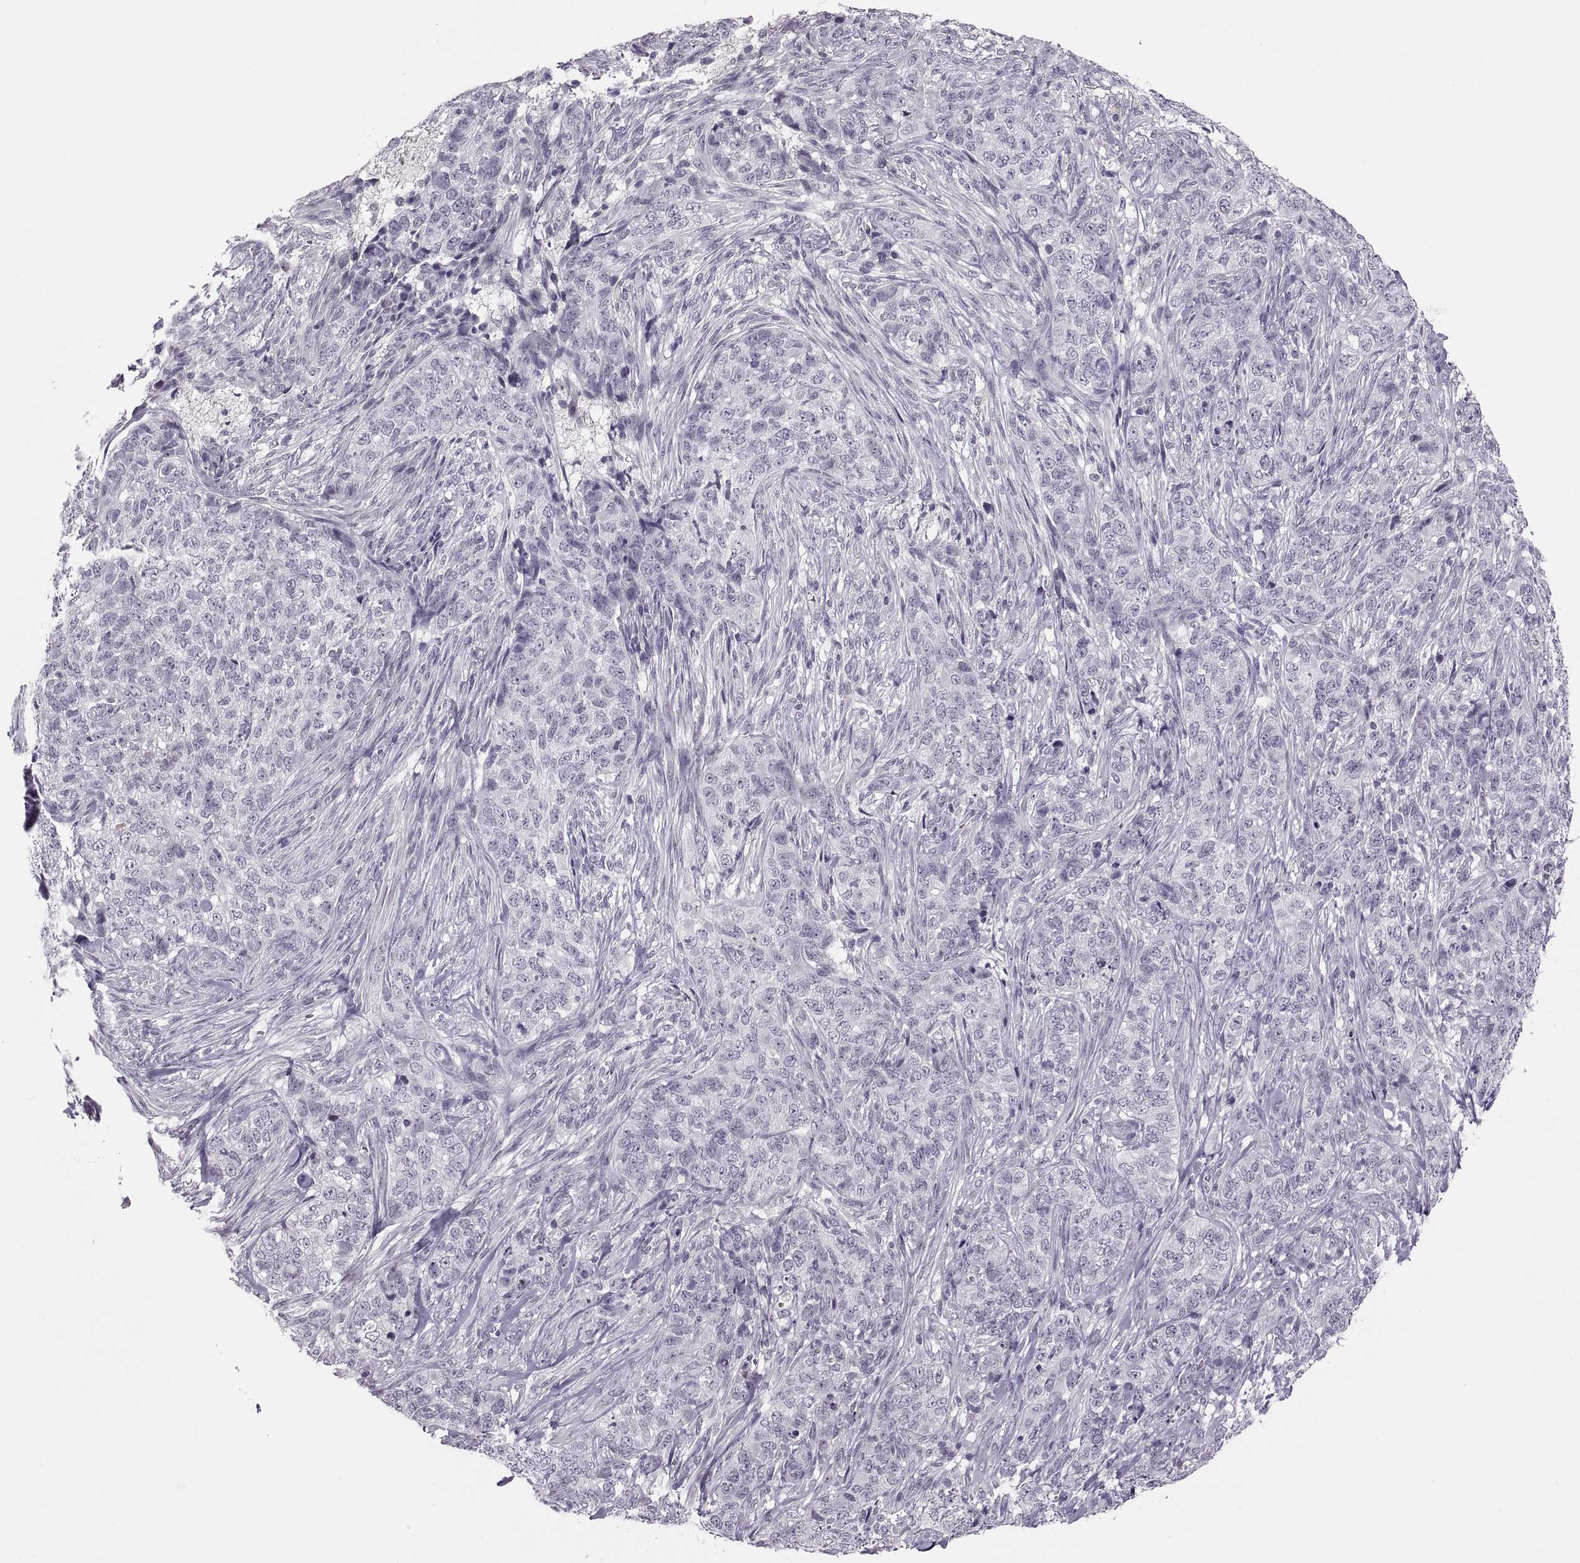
{"staining": {"intensity": "negative", "quantity": "none", "location": "none"}, "tissue": "skin cancer", "cell_type": "Tumor cells", "image_type": "cancer", "snomed": [{"axis": "morphology", "description": "Basal cell carcinoma"}, {"axis": "topography", "description": "Skin"}], "caption": "This histopathology image is of basal cell carcinoma (skin) stained with immunohistochemistry (IHC) to label a protein in brown with the nuclei are counter-stained blue. There is no staining in tumor cells. (DAB (3,3'-diaminobenzidine) immunohistochemistry with hematoxylin counter stain).", "gene": "CHCT1", "patient": {"sex": "female", "age": 69}}